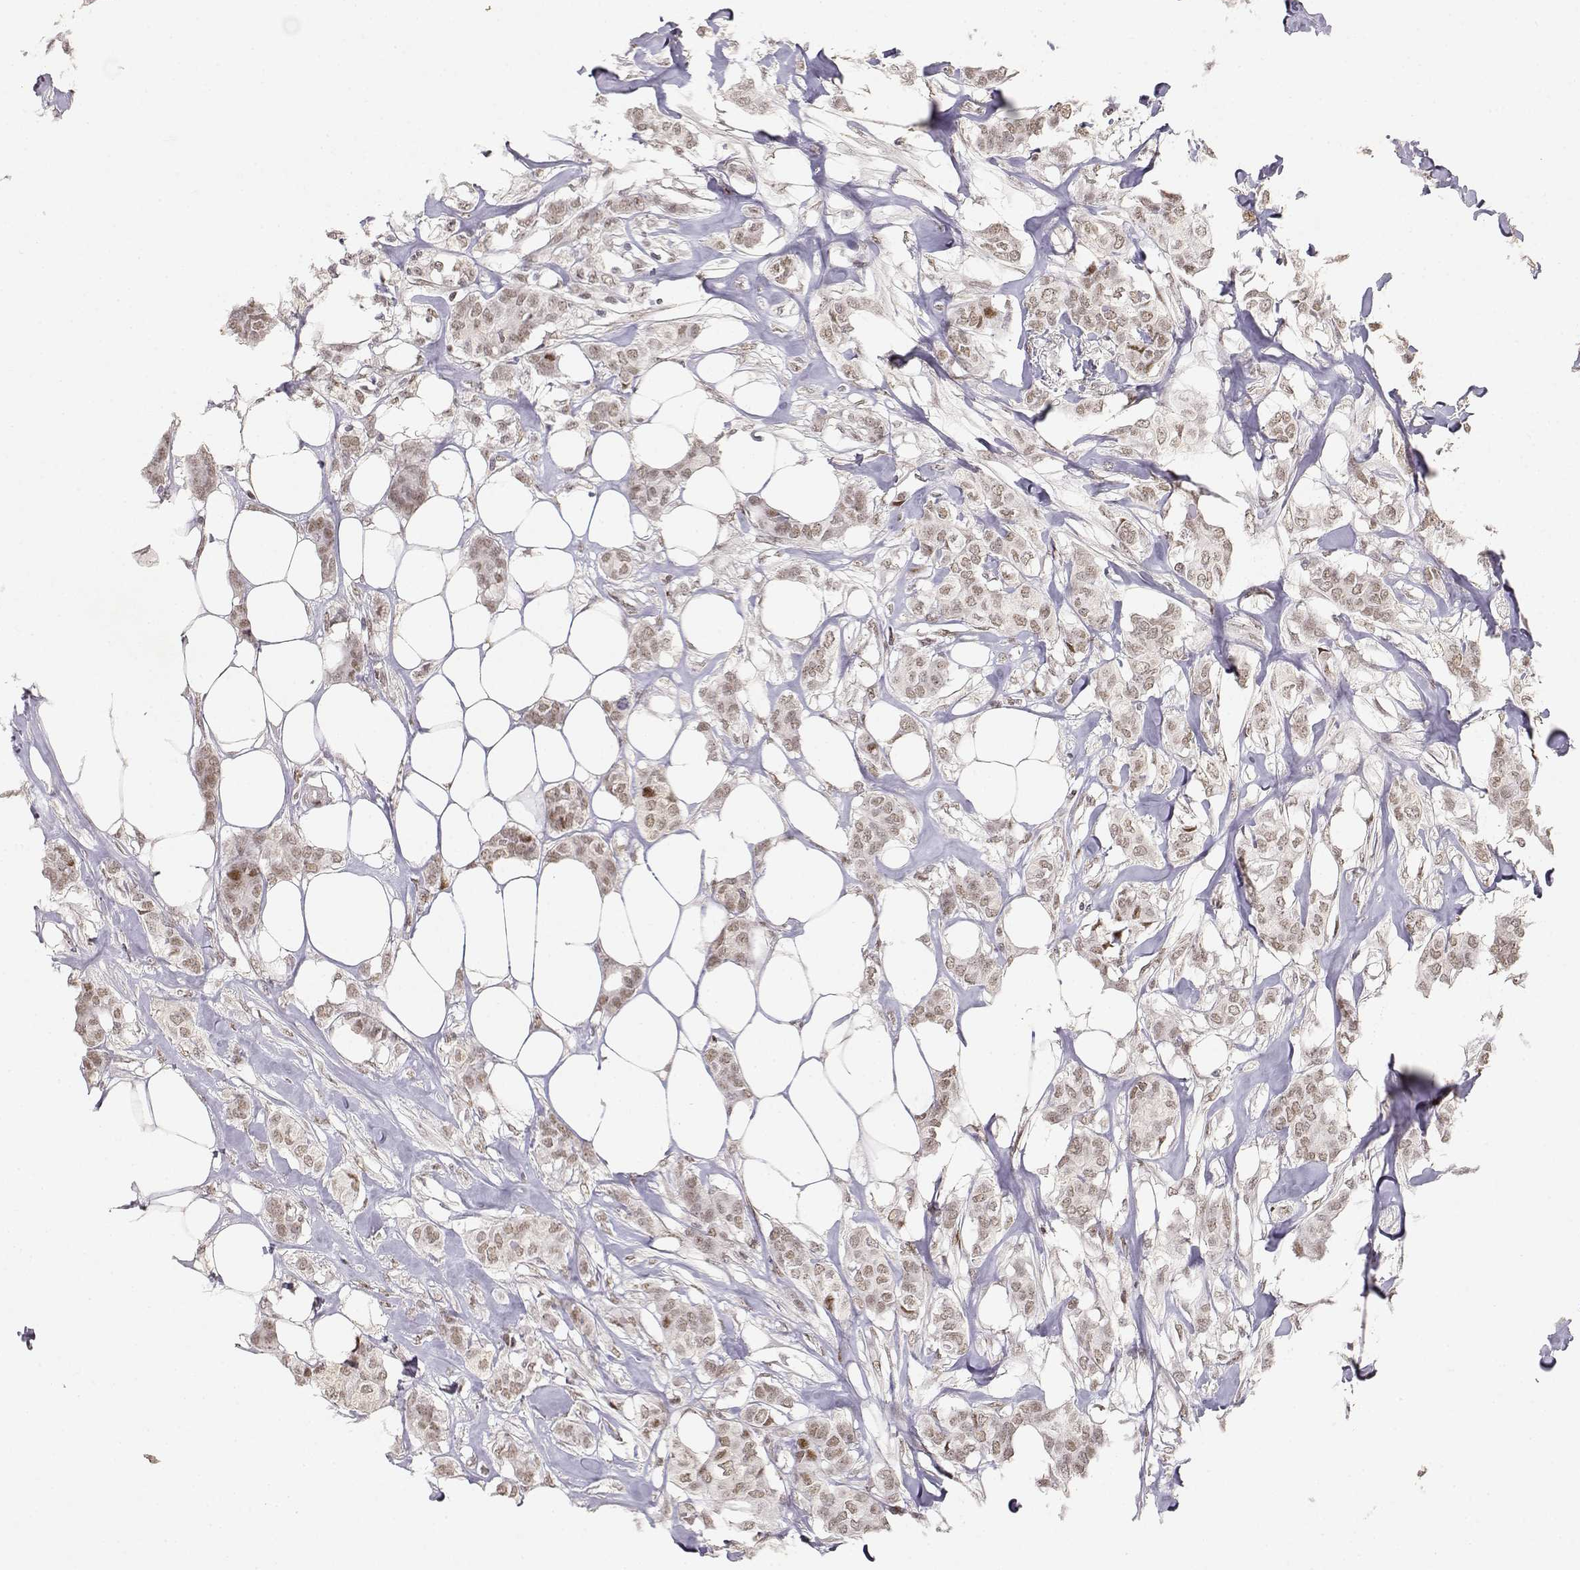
{"staining": {"intensity": "weak", "quantity": ">75%", "location": "nuclear"}, "tissue": "breast cancer", "cell_type": "Tumor cells", "image_type": "cancer", "snomed": [{"axis": "morphology", "description": "Duct carcinoma"}, {"axis": "topography", "description": "Breast"}], "caption": "Tumor cells show low levels of weak nuclear positivity in approximately >75% of cells in invasive ductal carcinoma (breast). (IHC, brightfield microscopy, high magnification).", "gene": "RSF1", "patient": {"sex": "female", "age": 62}}